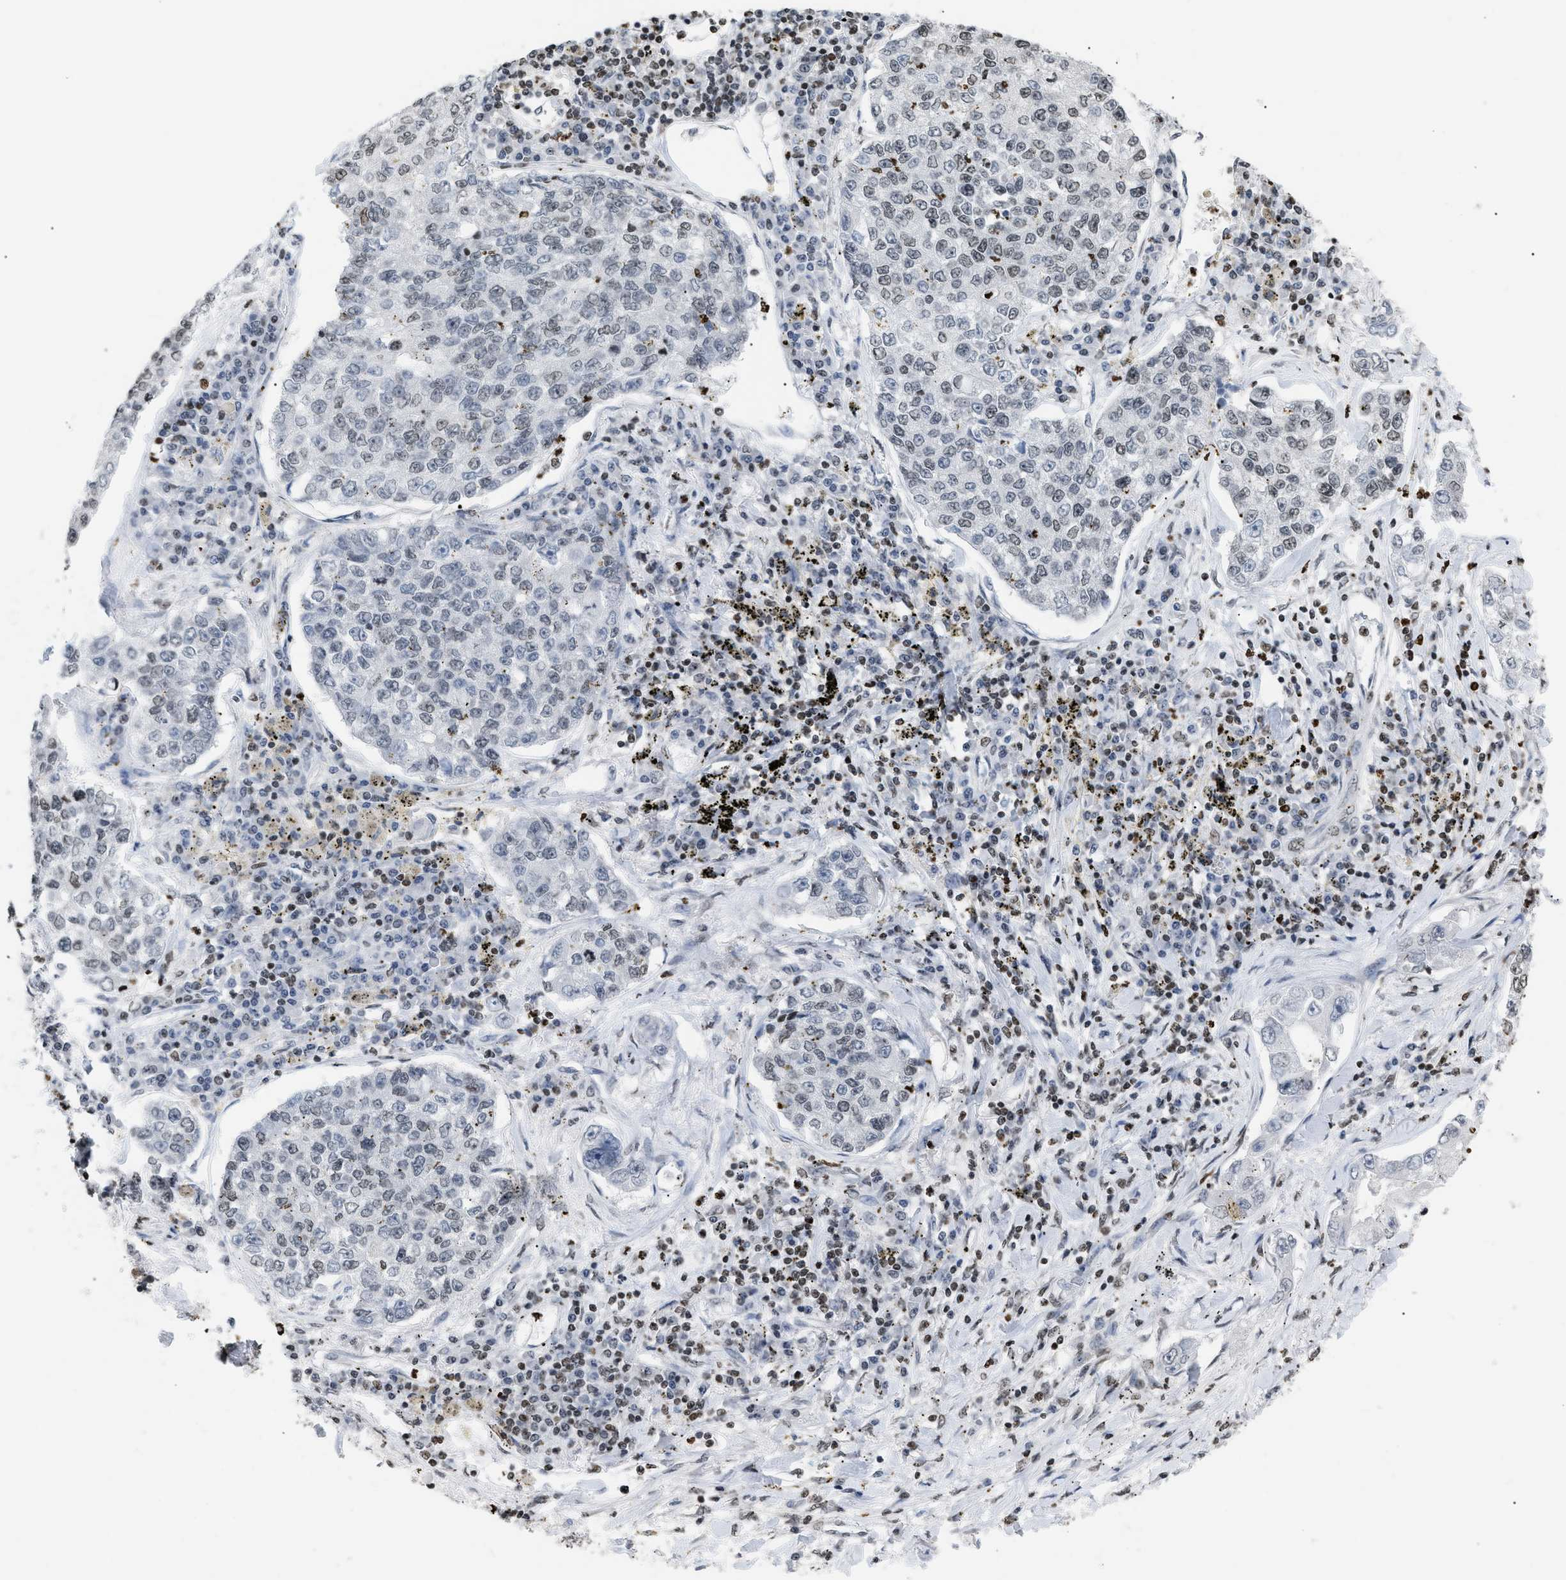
{"staining": {"intensity": "weak", "quantity": ">75%", "location": "nuclear"}, "tissue": "lung cancer", "cell_type": "Tumor cells", "image_type": "cancer", "snomed": [{"axis": "morphology", "description": "Adenocarcinoma, NOS"}, {"axis": "topography", "description": "Lung"}], "caption": "Lung adenocarcinoma stained with immunohistochemistry displays weak nuclear staining in approximately >75% of tumor cells.", "gene": "HMGN2", "patient": {"sex": "male", "age": 49}}